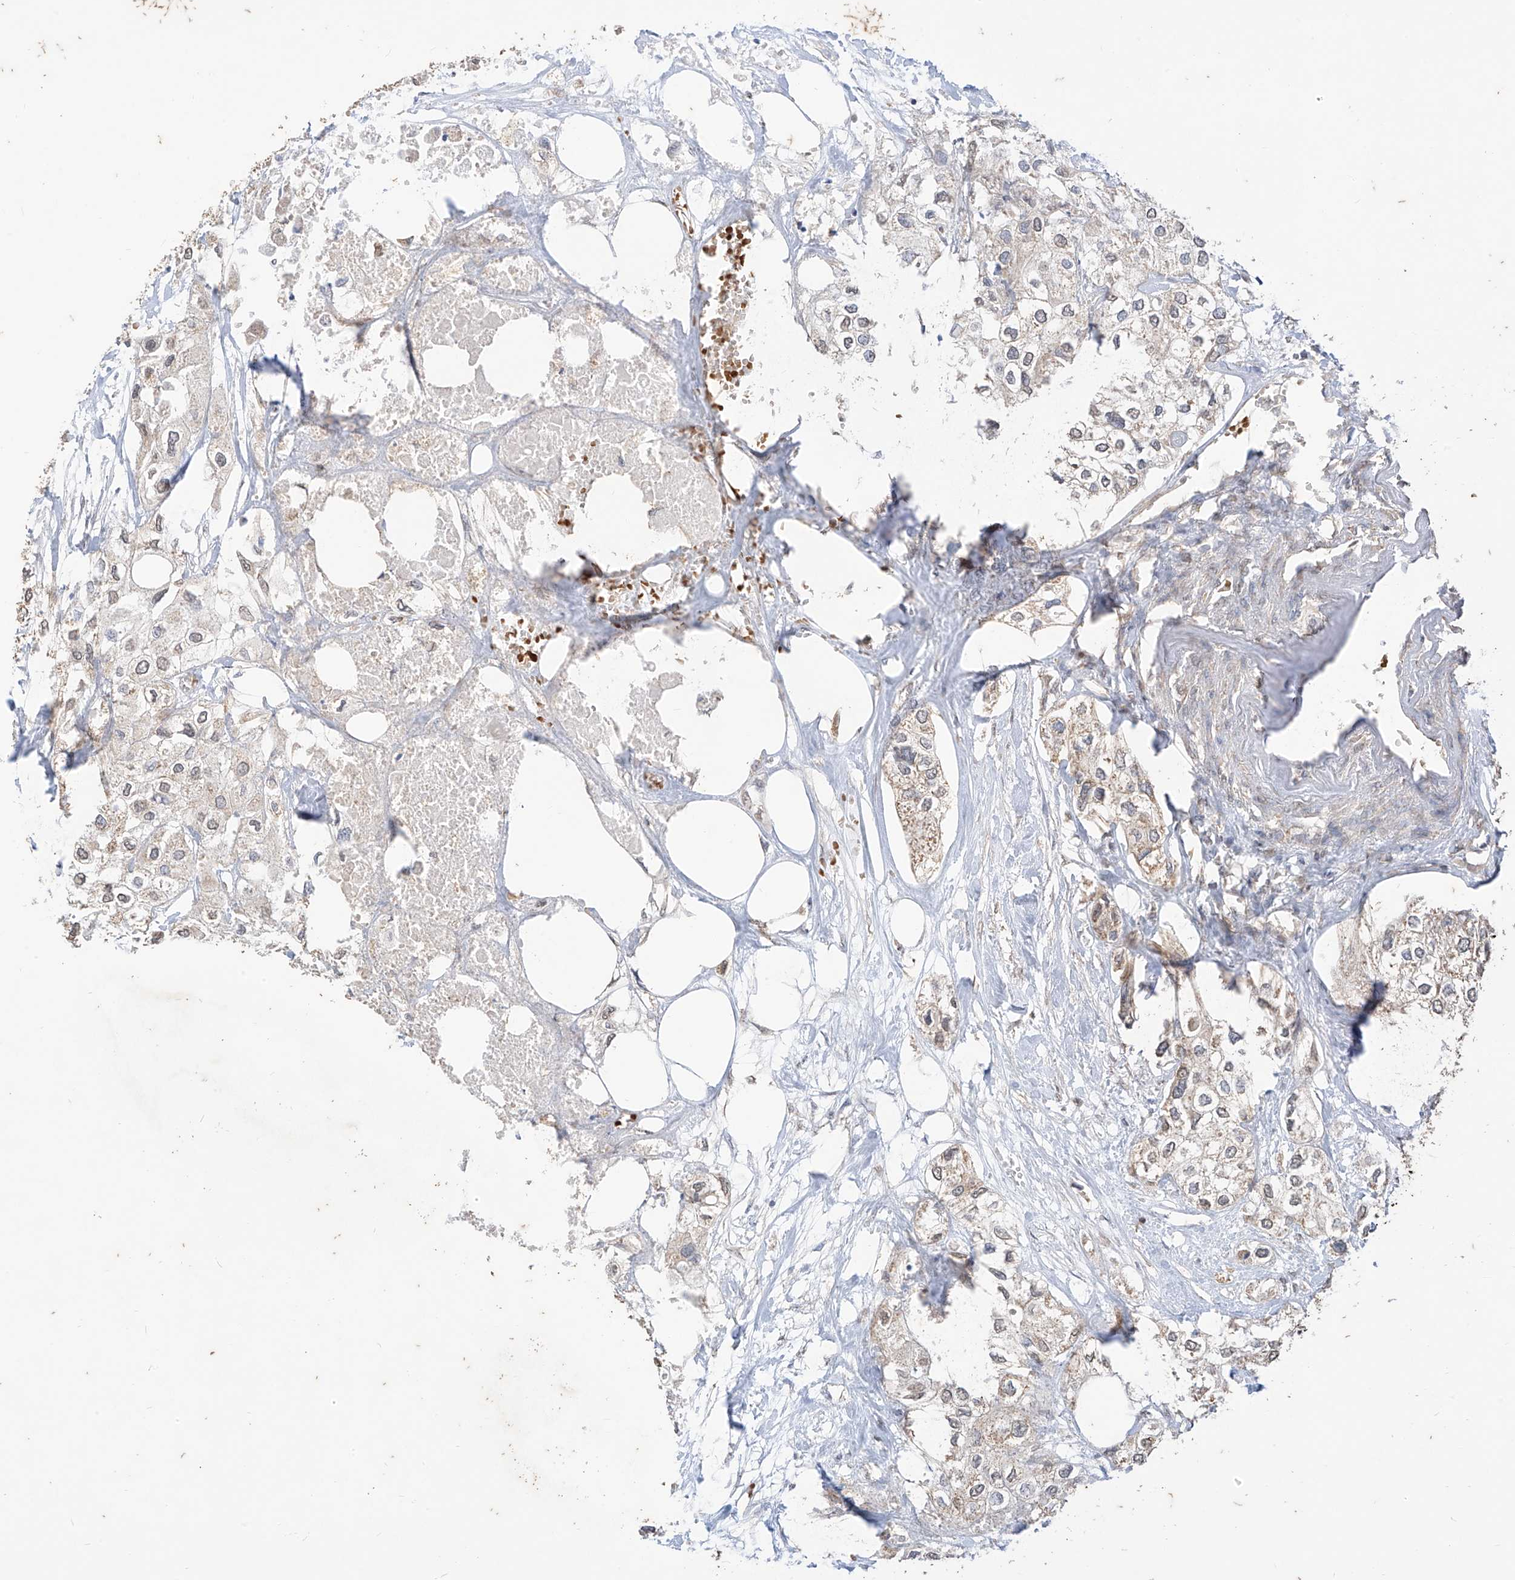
{"staining": {"intensity": "weak", "quantity": "<25%", "location": "cytoplasmic/membranous"}, "tissue": "urothelial cancer", "cell_type": "Tumor cells", "image_type": "cancer", "snomed": [{"axis": "morphology", "description": "Urothelial carcinoma, High grade"}, {"axis": "topography", "description": "Urinary bladder"}], "caption": "This is an immunohistochemistry histopathology image of human urothelial carcinoma (high-grade). There is no expression in tumor cells.", "gene": "MTUS2", "patient": {"sex": "male", "age": 64}}